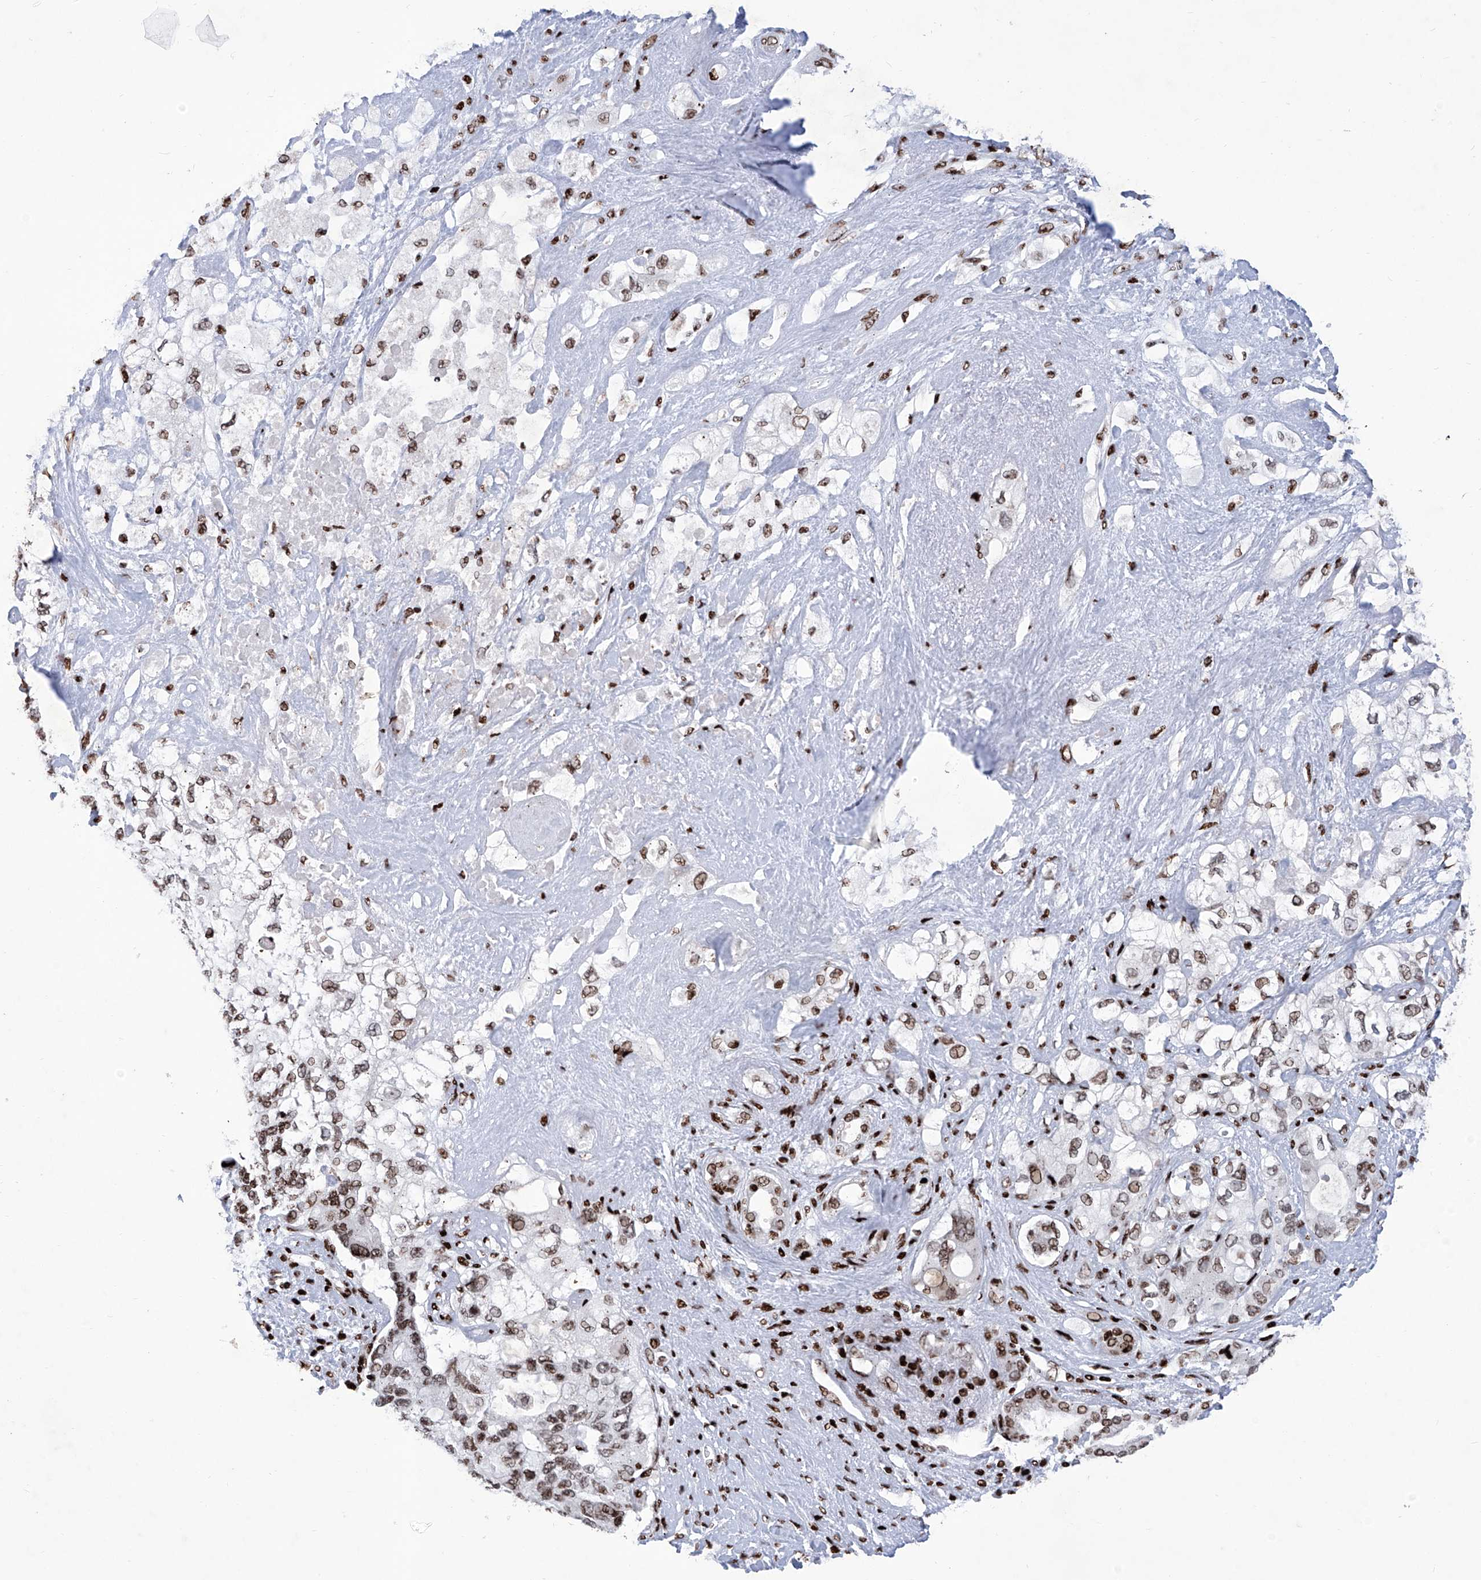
{"staining": {"intensity": "moderate", "quantity": ">75%", "location": "nuclear"}, "tissue": "pancreatic cancer", "cell_type": "Tumor cells", "image_type": "cancer", "snomed": [{"axis": "morphology", "description": "Adenocarcinoma, NOS"}, {"axis": "topography", "description": "Pancreas"}], "caption": "A photomicrograph of human pancreatic cancer (adenocarcinoma) stained for a protein exhibits moderate nuclear brown staining in tumor cells.", "gene": "HEY2", "patient": {"sex": "female", "age": 56}}